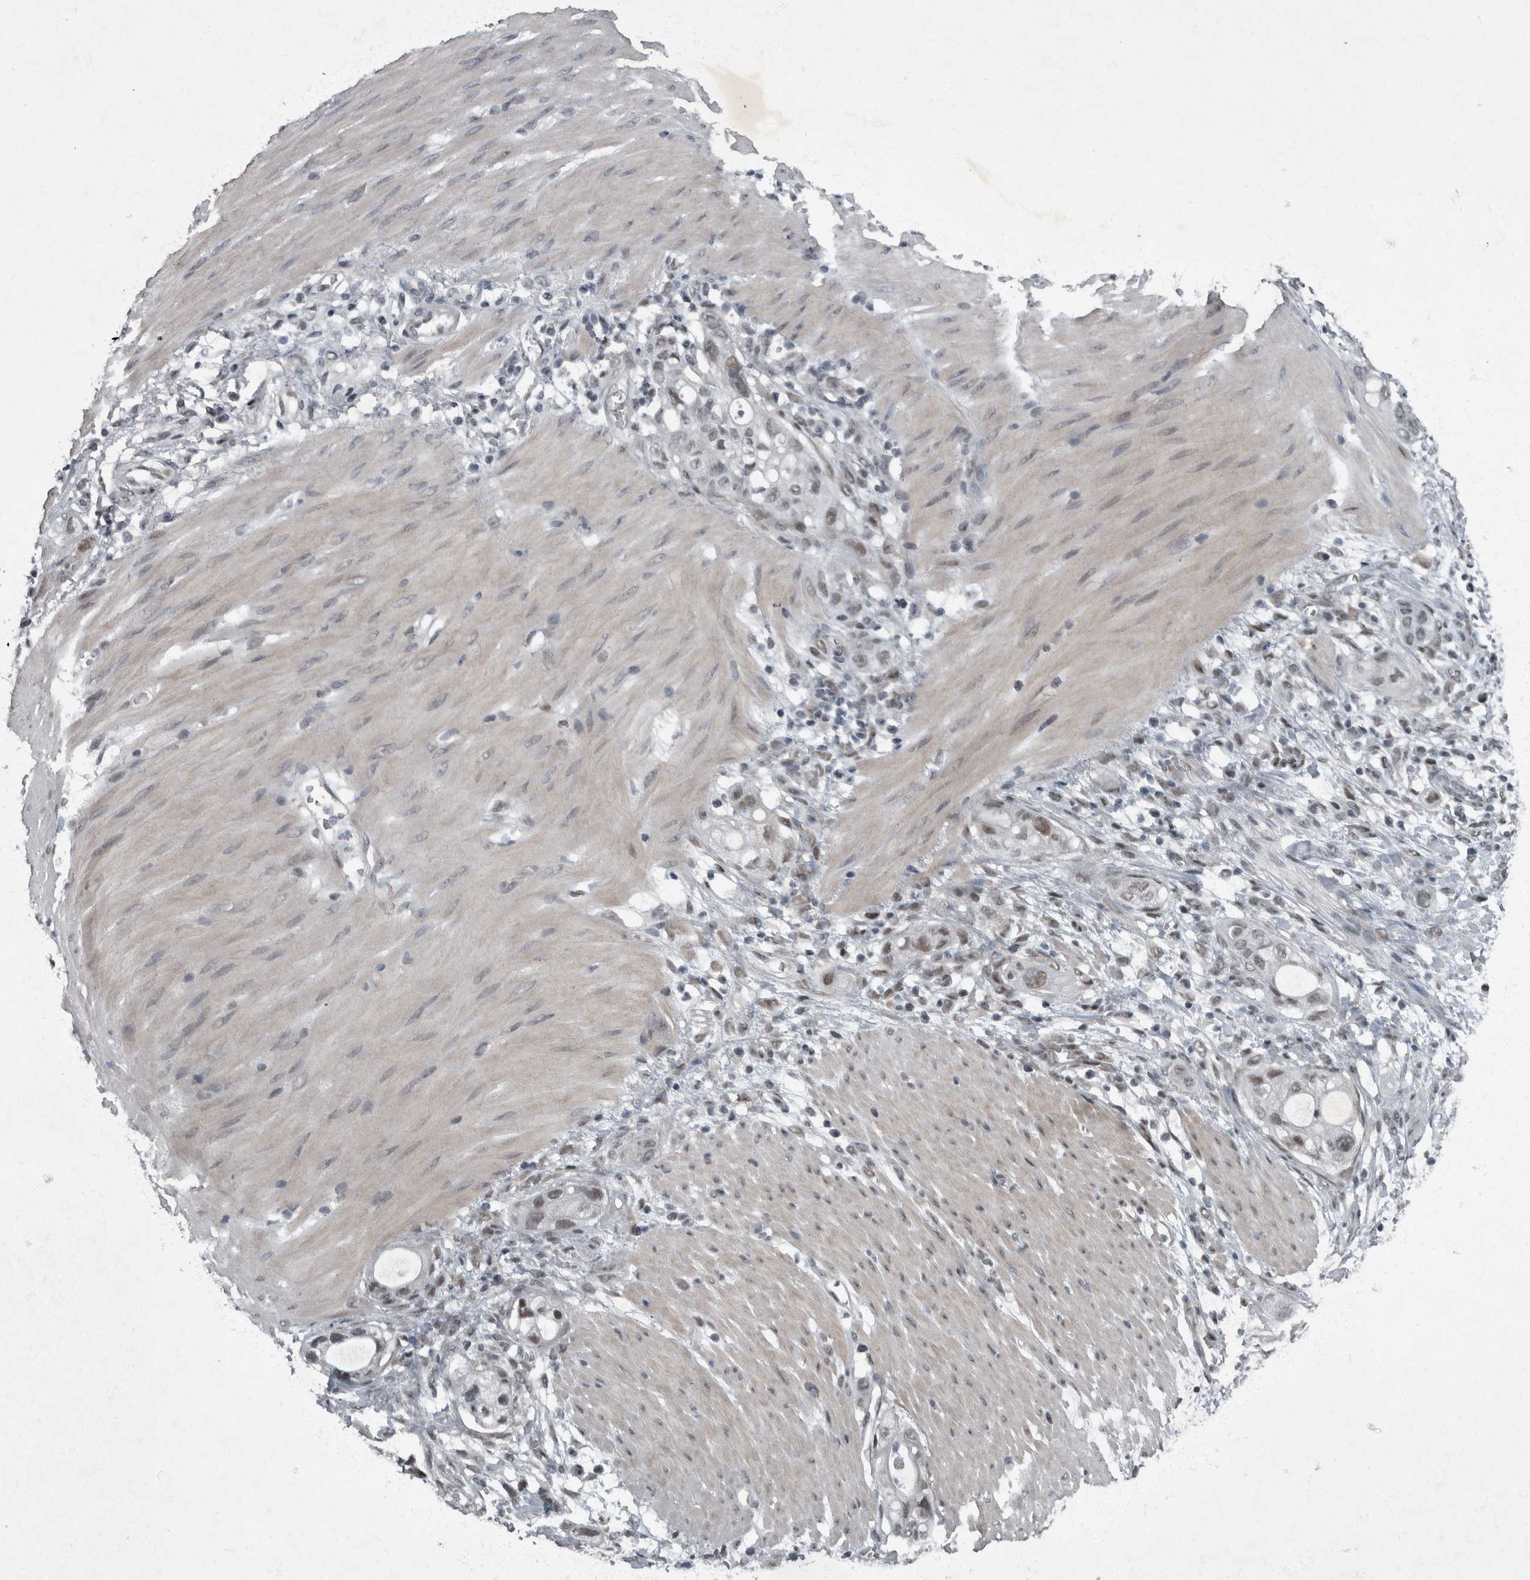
{"staining": {"intensity": "weak", "quantity": ">75%", "location": "nuclear"}, "tissue": "stomach cancer", "cell_type": "Tumor cells", "image_type": "cancer", "snomed": [{"axis": "morphology", "description": "Adenocarcinoma, NOS"}, {"axis": "topography", "description": "Stomach"}, {"axis": "topography", "description": "Stomach, lower"}], "caption": "This is a photomicrograph of immunohistochemistry staining of adenocarcinoma (stomach), which shows weak staining in the nuclear of tumor cells.", "gene": "WDR33", "patient": {"sex": "female", "age": 48}}